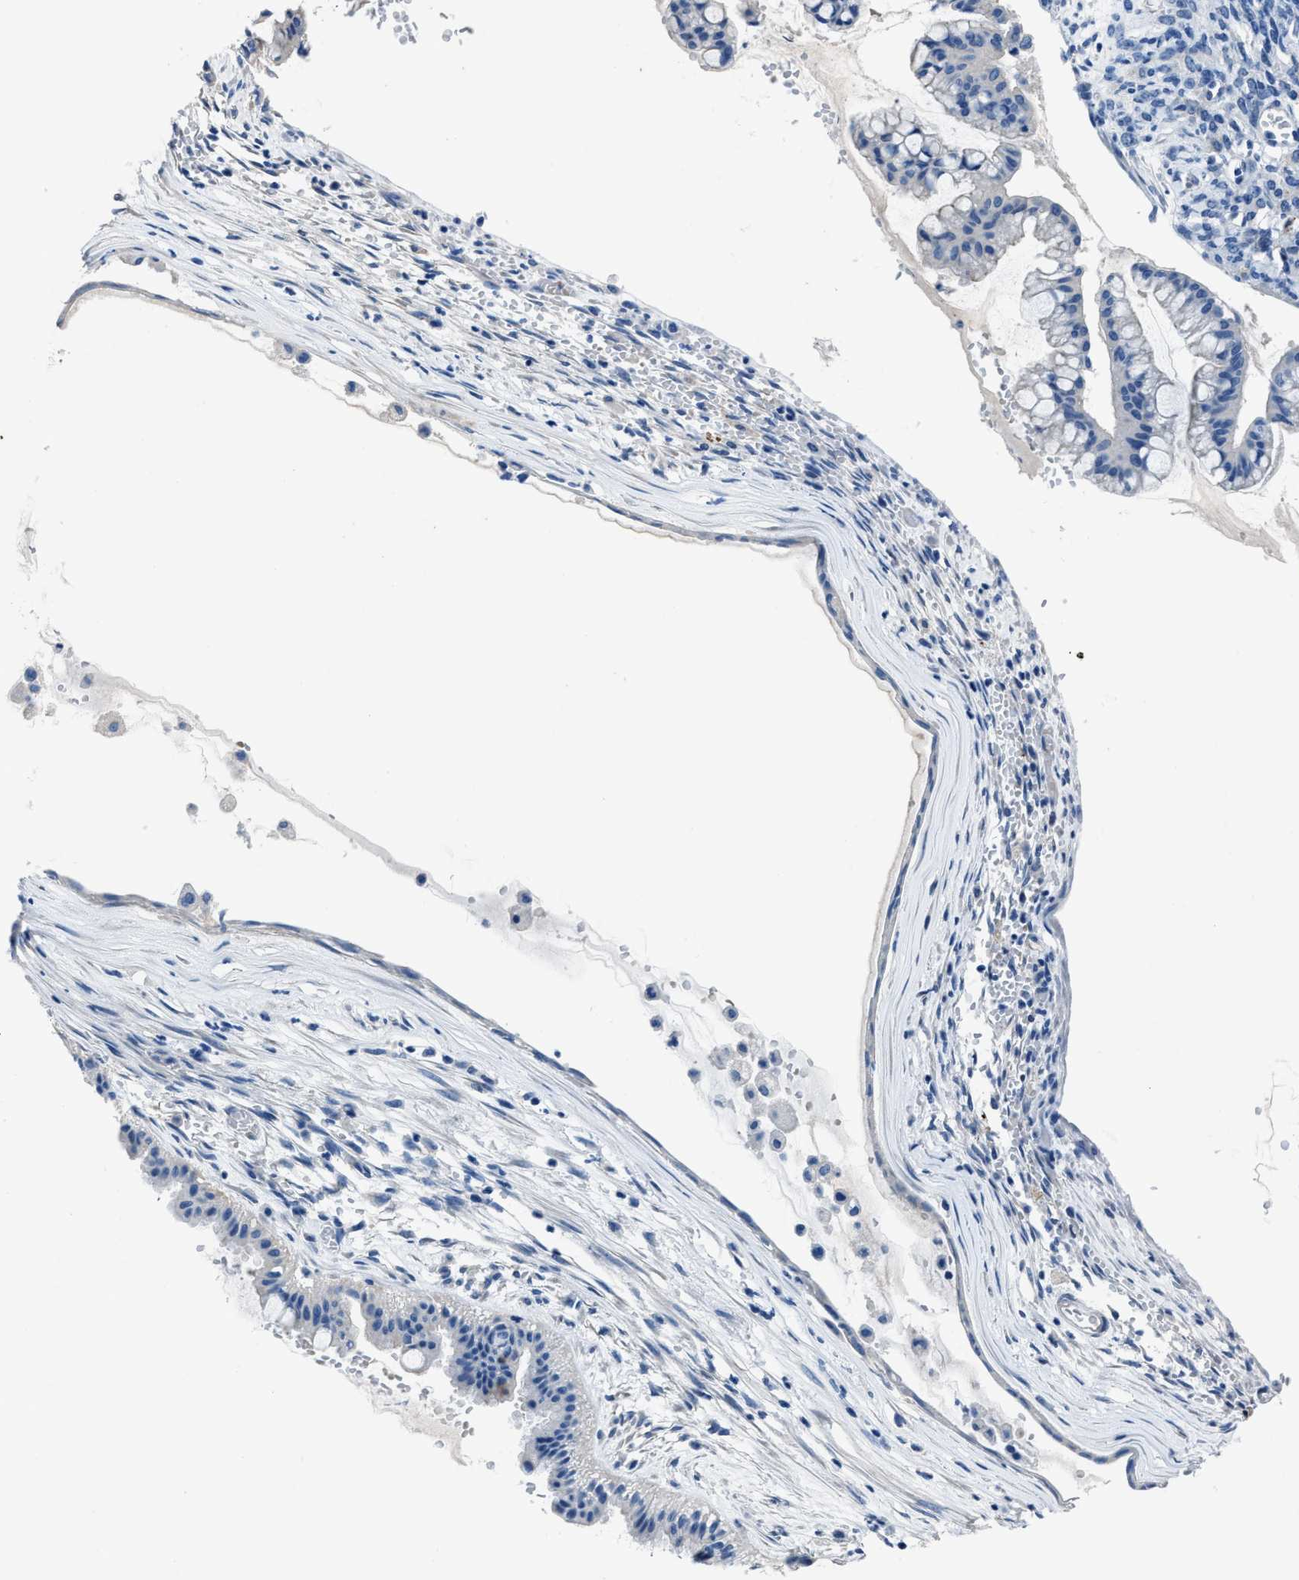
{"staining": {"intensity": "negative", "quantity": "none", "location": "none"}, "tissue": "ovarian cancer", "cell_type": "Tumor cells", "image_type": "cancer", "snomed": [{"axis": "morphology", "description": "Cystadenocarcinoma, mucinous, NOS"}, {"axis": "topography", "description": "Ovary"}], "caption": "Photomicrograph shows no significant protein positivity in tumor cells of ovarian mucinous cystadenocarcinoma.", "gene": "NACAD", "patient": {"sex": "female", "age": 73}}